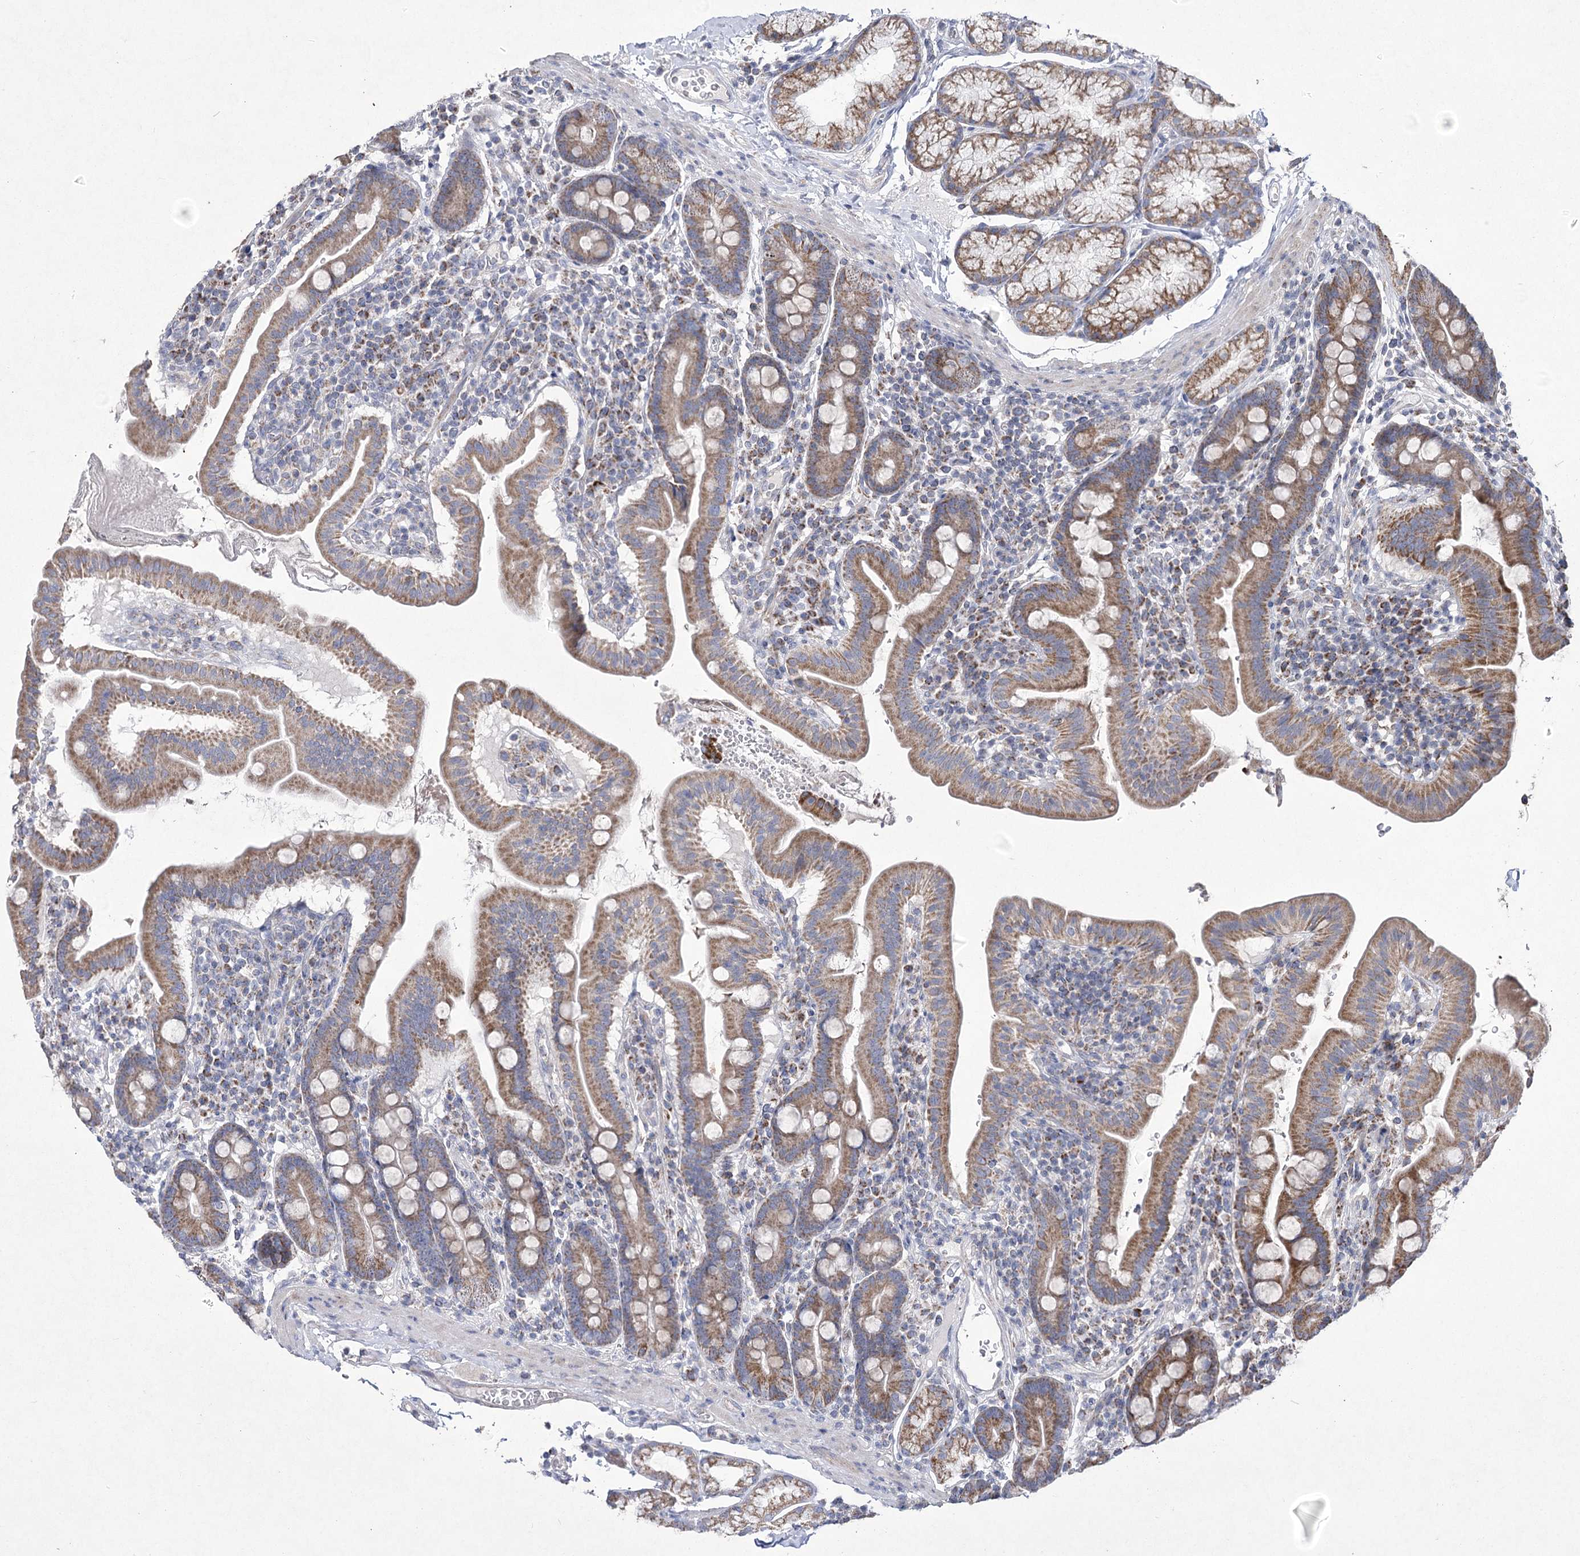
{"staining": {"intensity": "moderate", "quantity": ">75%", "location": "cytoplasmic/membranous"}, "tissue": "duodenum", "cell_type": "Glandular cells", "image_type": "normal", "snomed": [{"axis": "morphology", "description": "Normal tissue, NOS"}, {"axis": "morphology", "description": "Adenocarcinoma, NOS"}, {"axis": "topography", "description": "Pancreas"}, {"axis": "topography", "description": "Duodenum"}], "caption": "Protein expression analysis of unremarkable duodenum shows moderate cytoplasmic/membranous expression in approximately >75% of glandular cells.", "gene": "PDHB", "patient": {"sex": "male", "age": 50}}